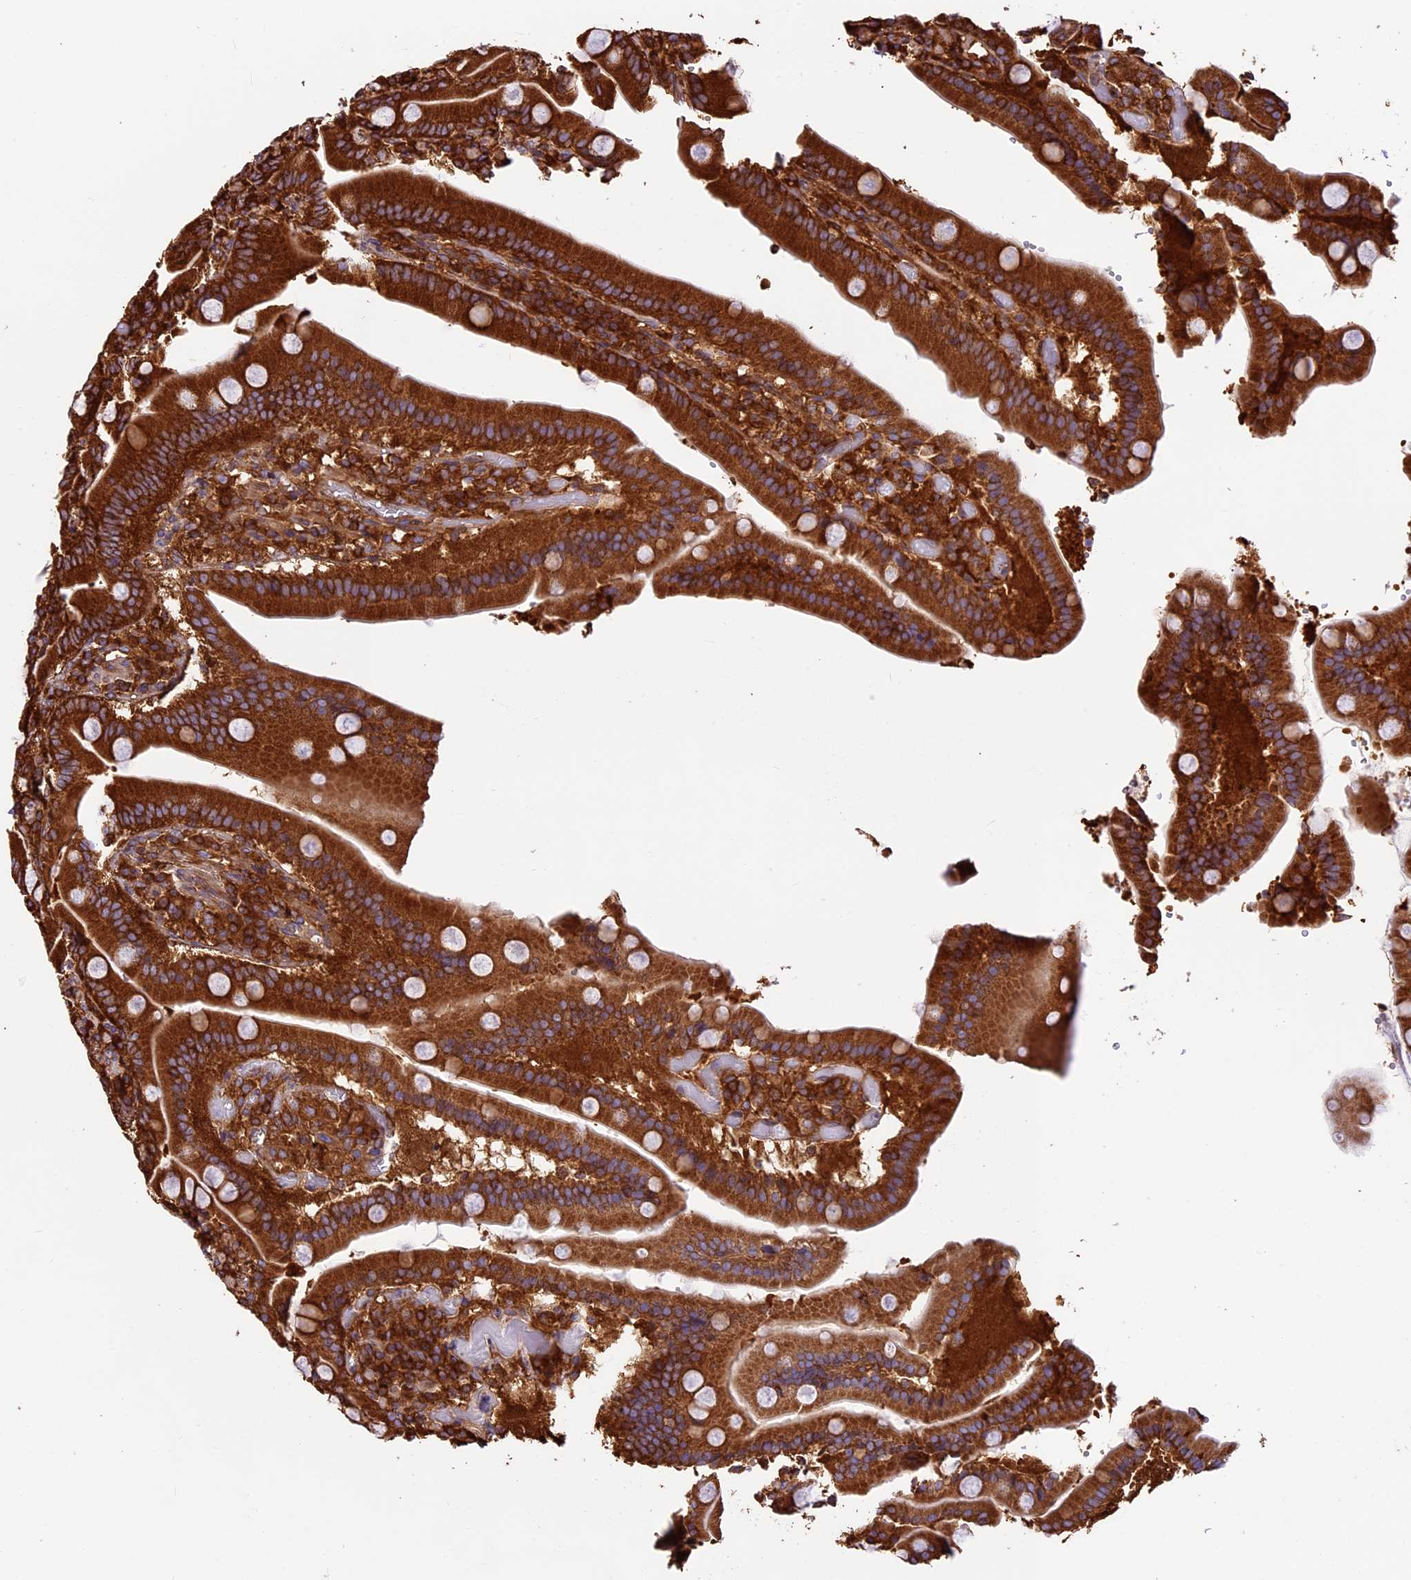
{"staining": {"intensity": "strong", "quantity": ">75%", "location": "cytoplasmic/membranous"}, "tissue": "duodenum", "cell_type": "Glandular cells", "image_type": "normal", "snomed": [{"axis": "morphology", "description": "Normal tissue, NOS"}, {"axis": "topography", "description": "Duodenum"}], "caption": "Immunohistochemistry (IHC) of benign human duodenum demonstrates high levels of strong cytoplasmic/membranous expression in about >75% of glandular cells. The protein of interest is shown in brown color, while the nuclei are stained blue.", "gene": "KARS1", "patient": {"sex": "female", "age": 62}}